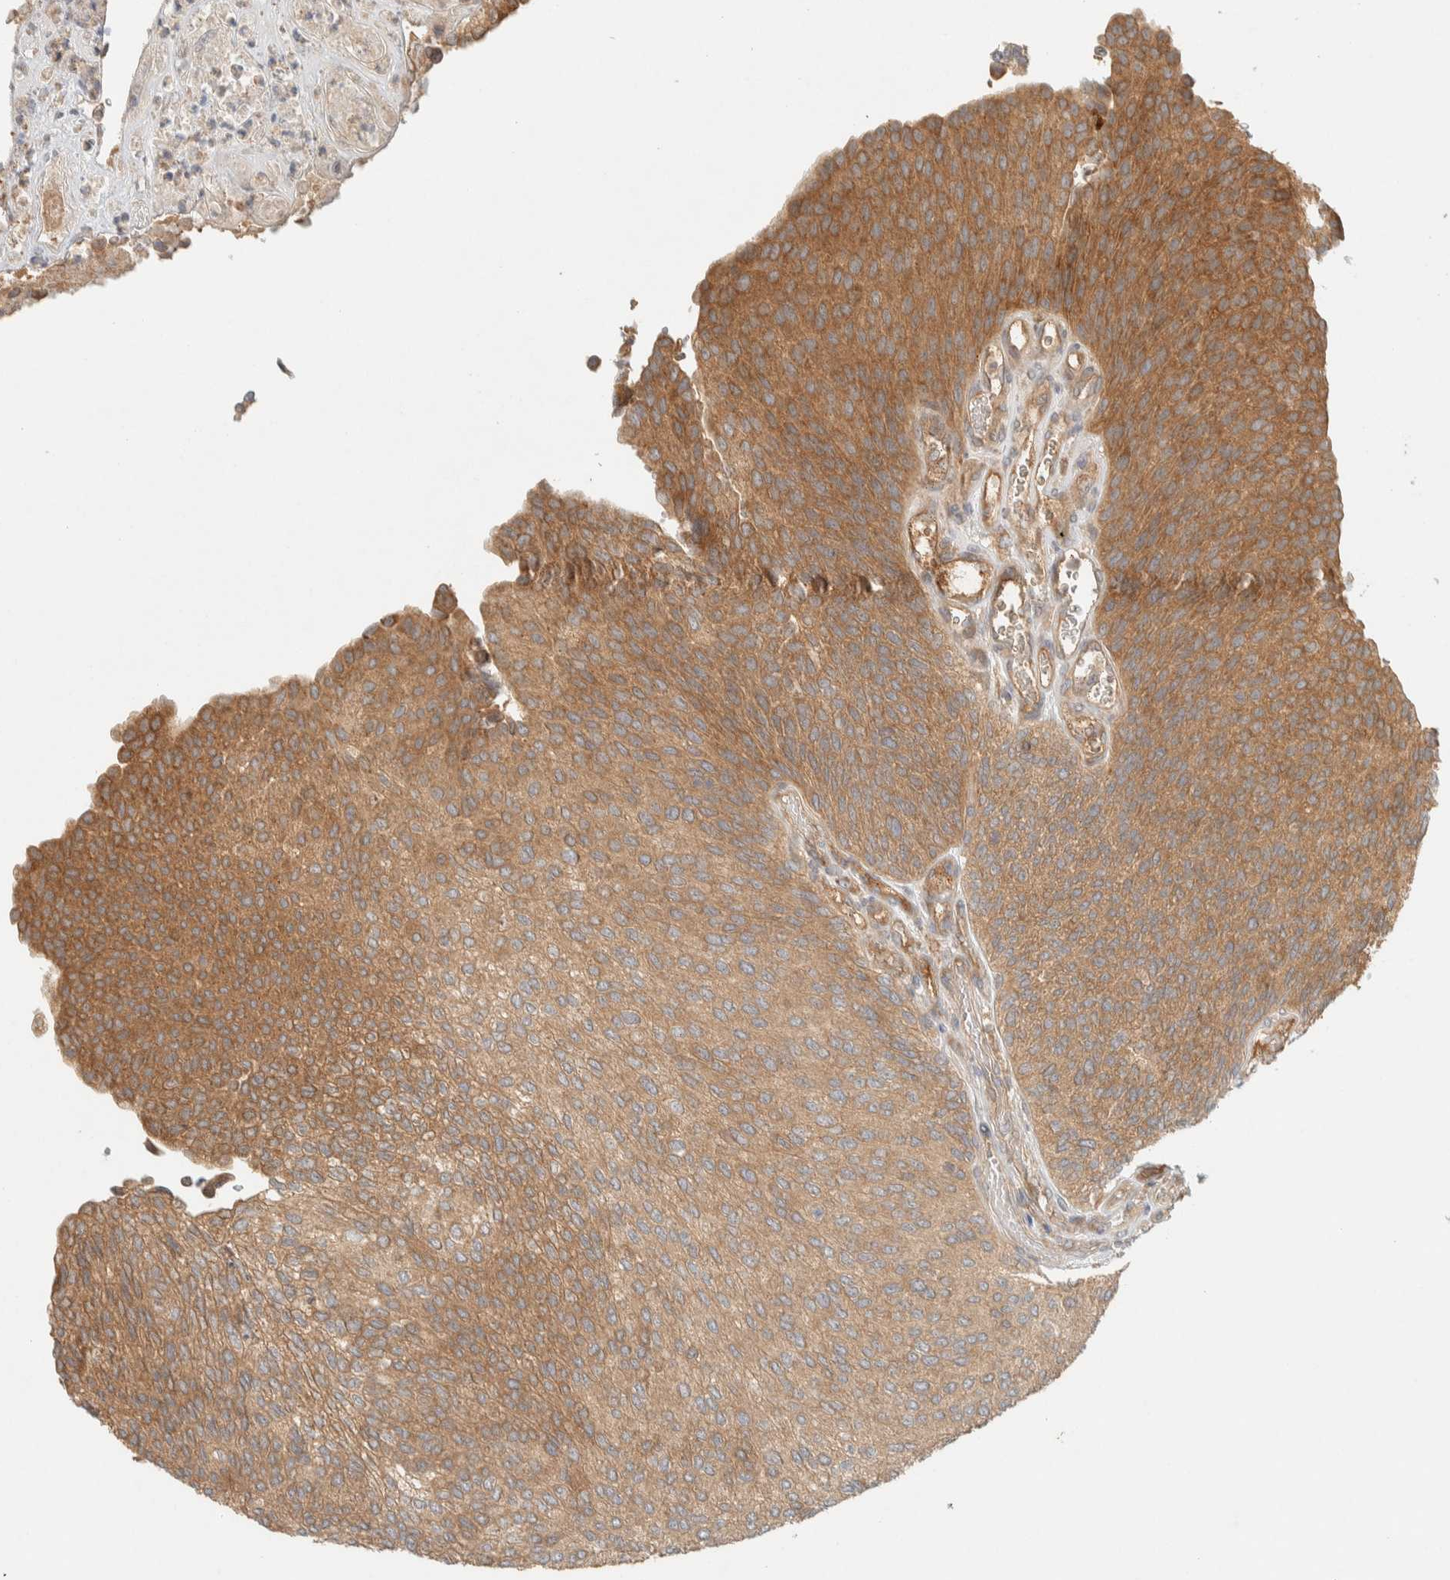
{"staining": {"intensity": "moderate", "quantity": ">75%", "location": "cytoplasmic/membranous"}, "tissue": "urothelial cancer", "cell_type": "Tumor cells", "image_type": "cancer", "snomed": [{"axis": "morphology", "description": "Urothelial carcinoma, Low grade"}, {"axis": "topography", "description": "Urinary bladder"}], "caption": "Urothelial cancer was stained to show a protein in brown. There is medium levels of moderate cytoplasmic/membranous positivity in about >75% of tumor cells.", "gene": "FAM167A", "patient": {"sex": "female", "age": 79}}